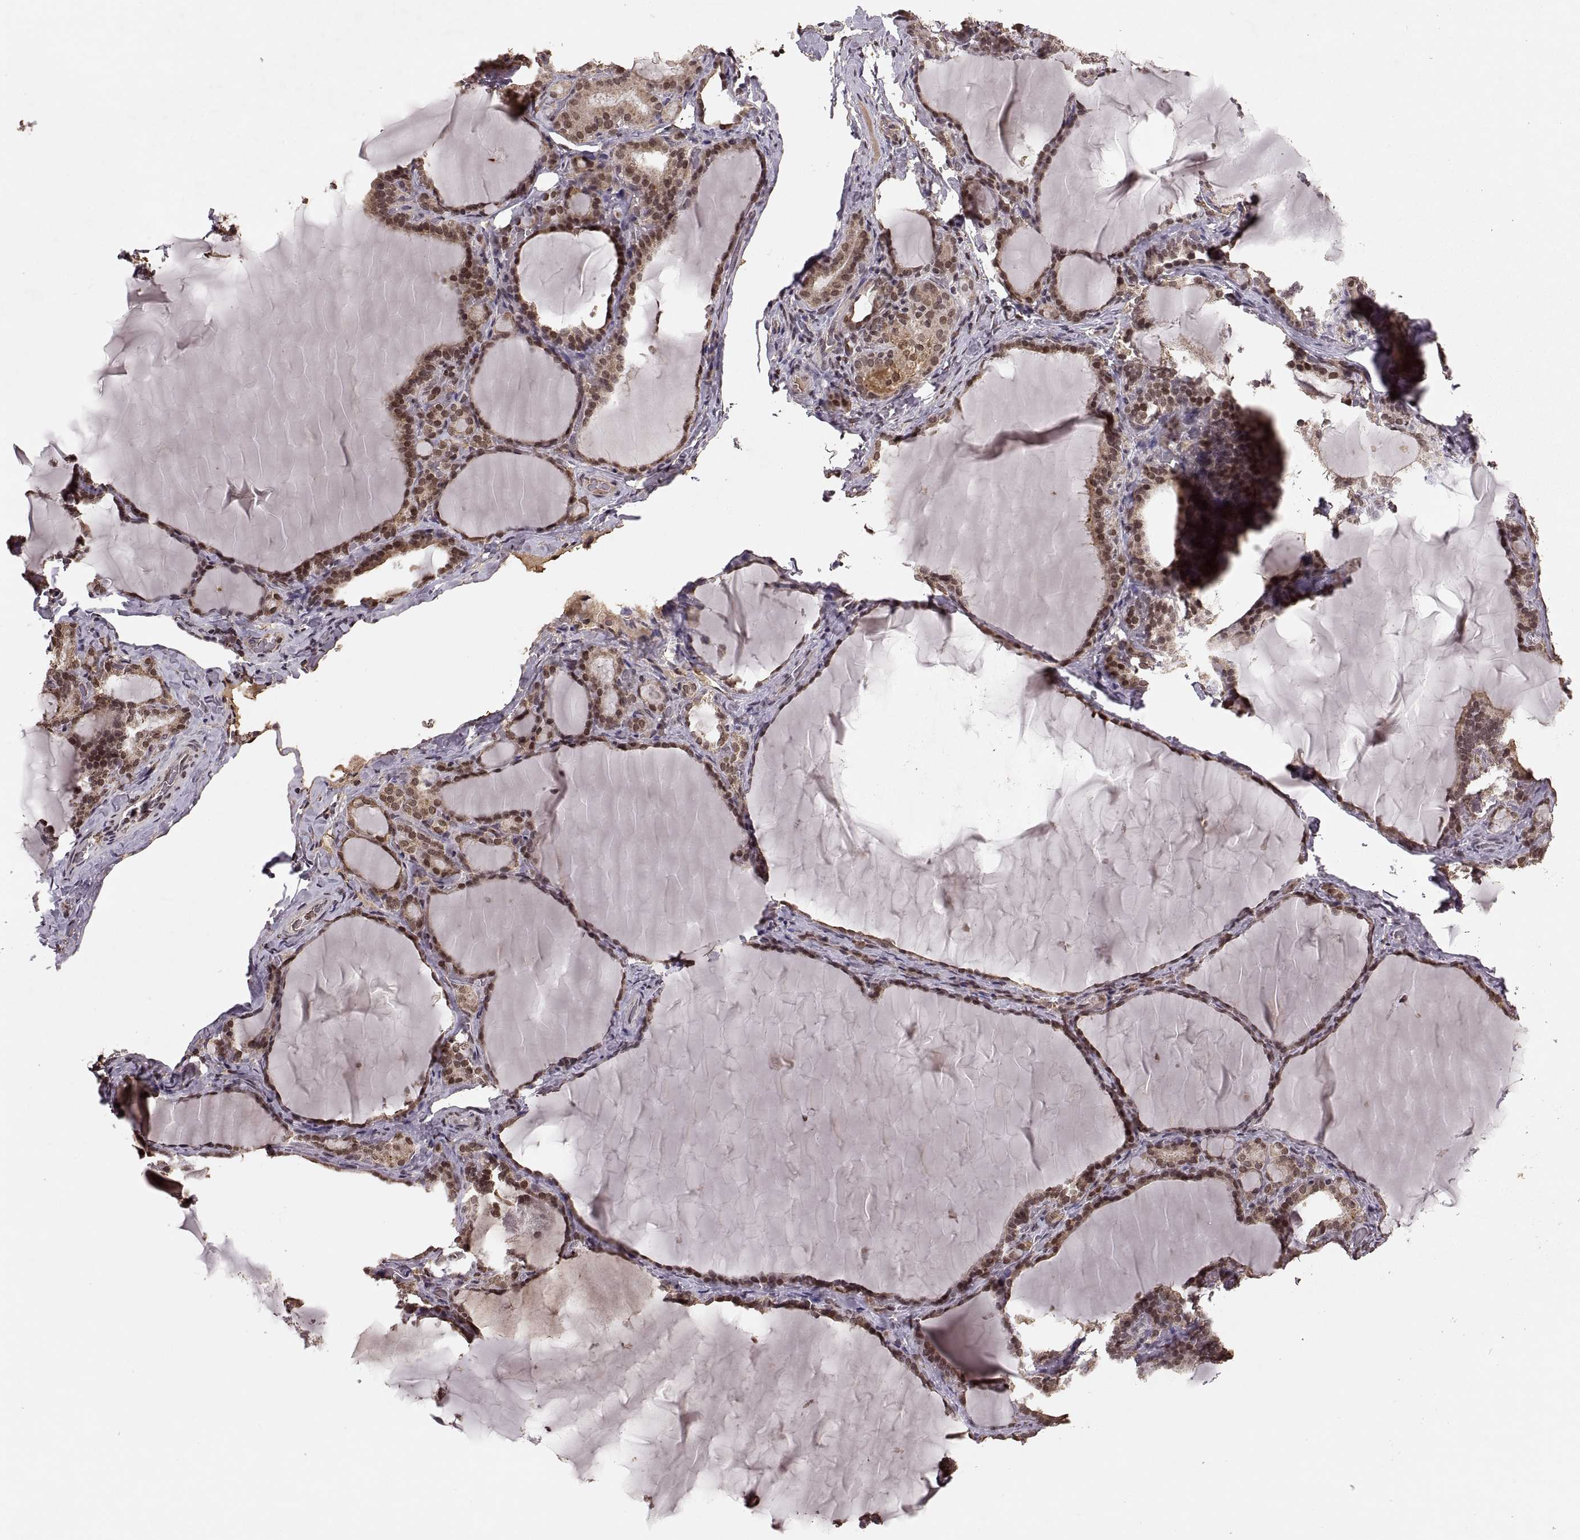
{"staining": {"intensity": "moderate", "quantity": ">75%", "location": "cytoplasmic/membranous,nuclear"}, "tissue": "thyroid gland", "cell_type": "Glandular cells", "image_type": "normal", "snomed": [{"axis": "morphology", "description": "Normal tissue, NOS"}, {"axis": "morphology", "description": "Hyperplasia, NOS"}, {"axis": "topography", "description": "Thyroid gland"}], "caption": "The image shows staining of normal thyroid gland, revealing moderate cytoplasmic/membranous,nuclear protein expression (brown color) within glandular cells. (DAB IHC, brown staining for protein, blue staining for nuclei).", "gene": "RFT1", "patient": {"sex": "female", "age": 27}}